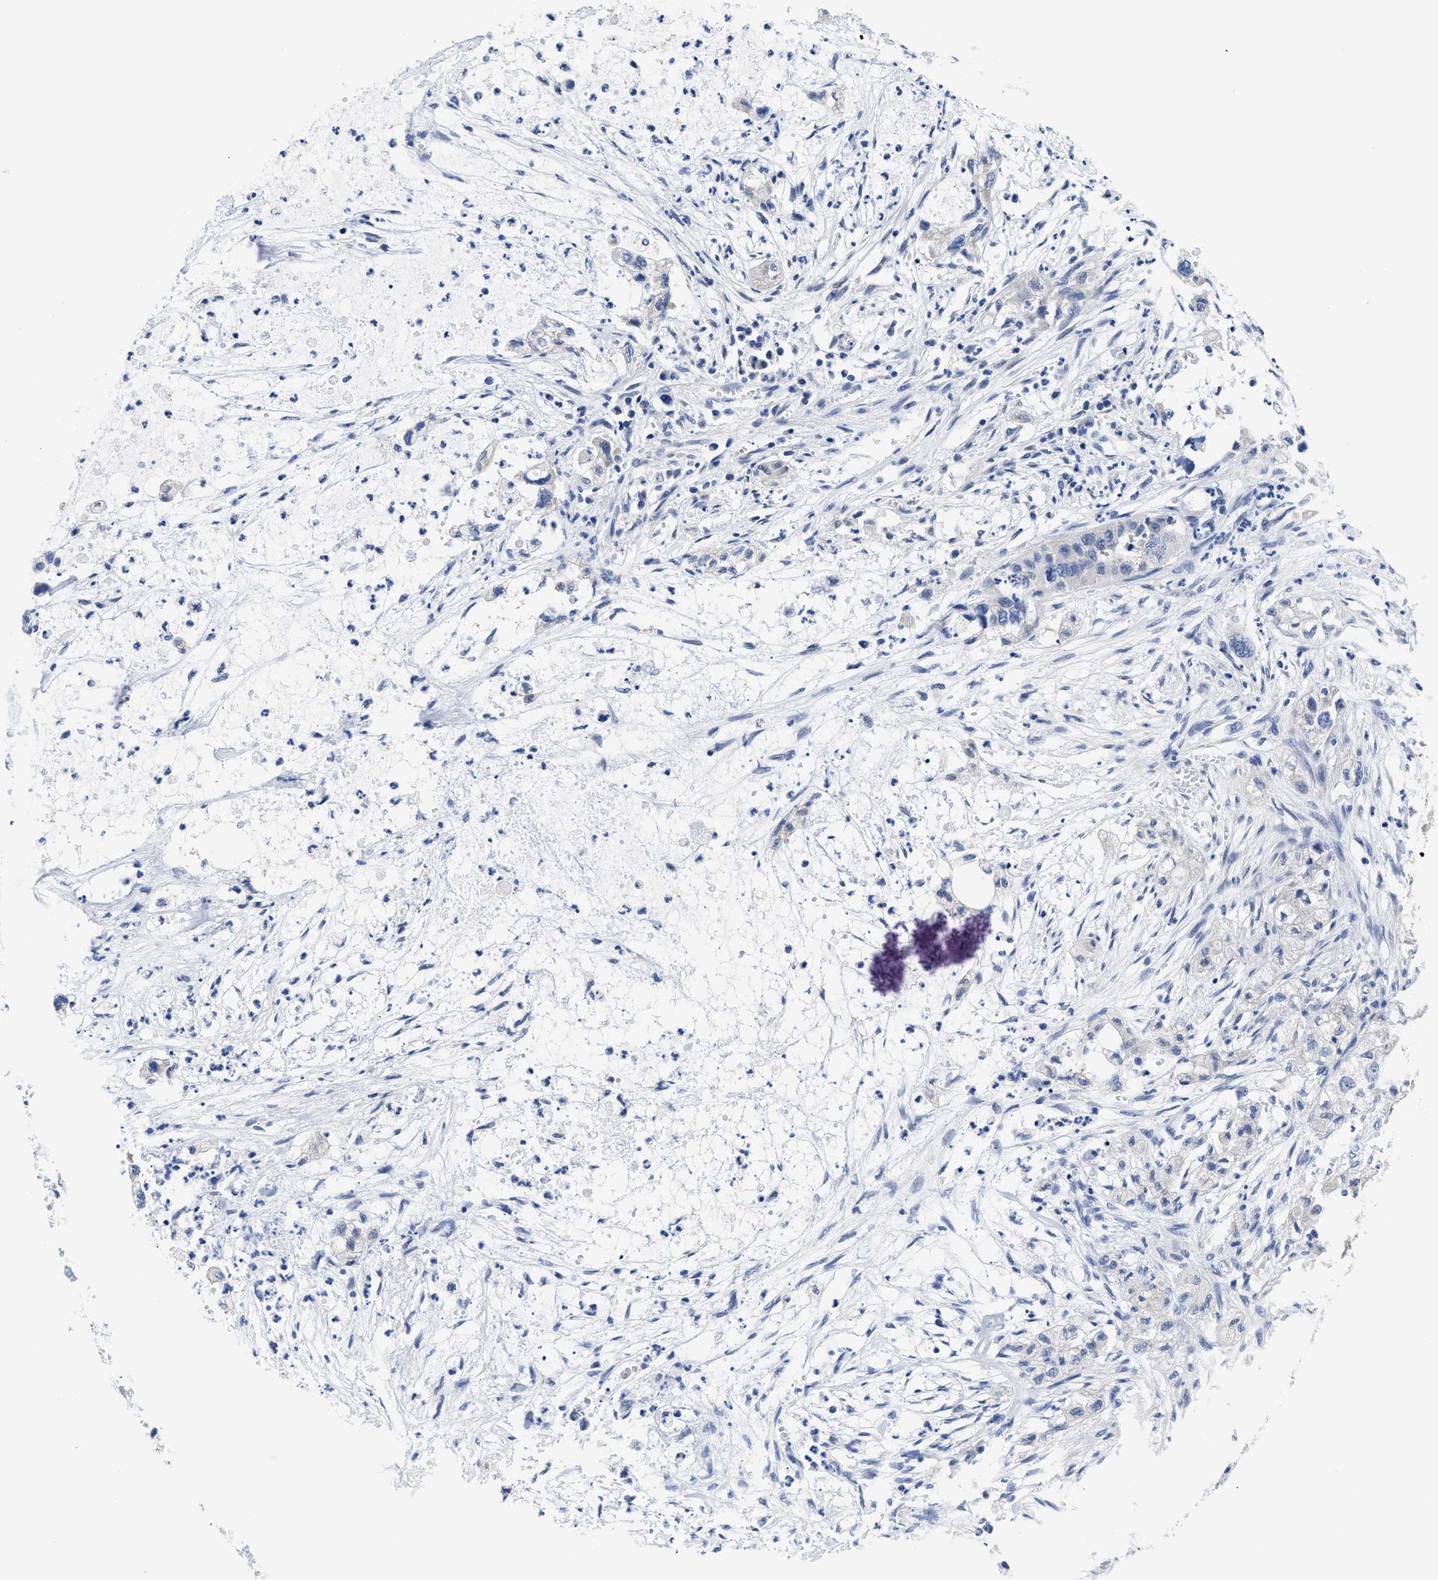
{"staining": {"intensity": "negative", "quantity": "none", "location": "none"}, "tissue": "pancreatic cancer", "cell_type": "Tumor cells", "image_type": "cancer", "snomed": [{"axis": "morphology", "description": "Adenocarcinoma, NOS"}, {"axis": "topography", "description": "Pancreas"}], "caption": "Image shows no significant protein staining in tumor cells of adenocarcinoma (pancreatic).", "gene": "HOOK1", "patient": {"sex": "female", "age": 78}}